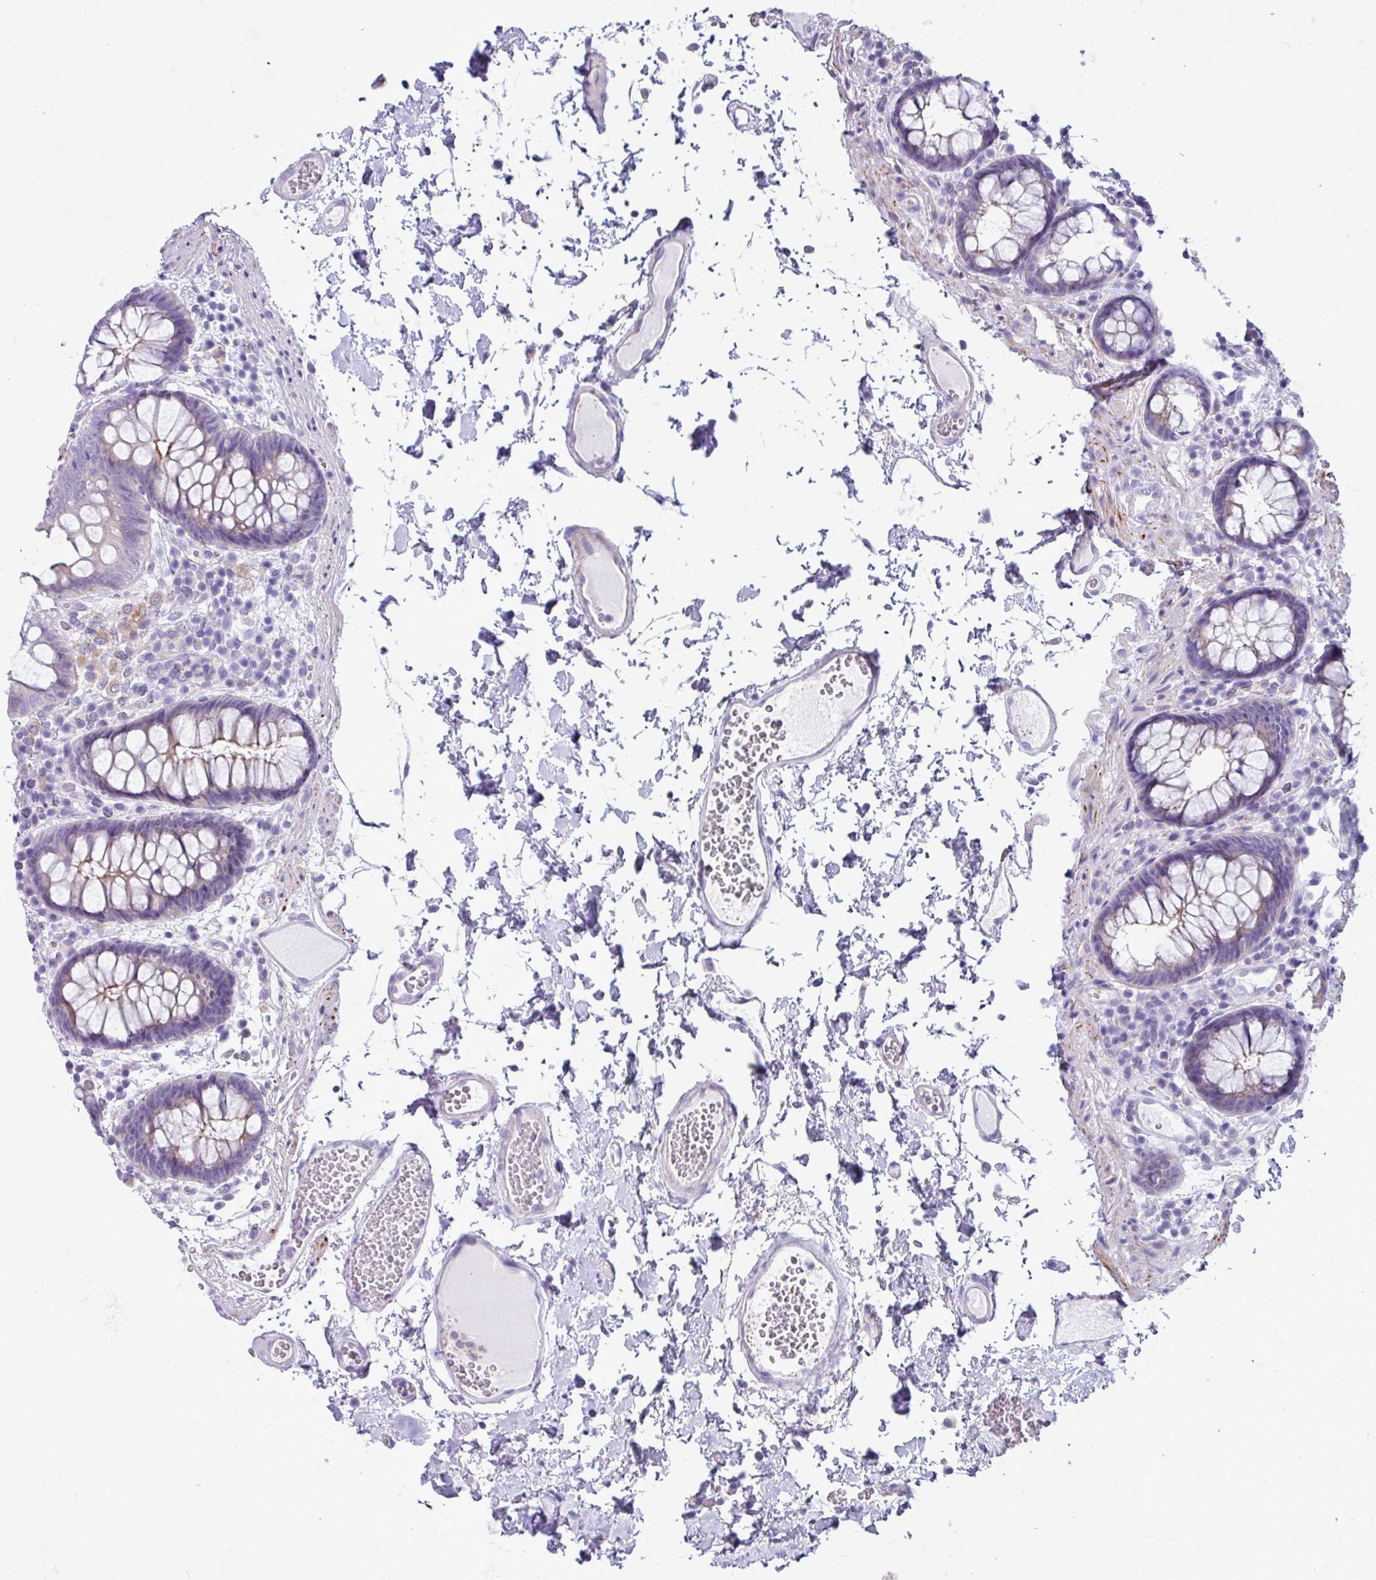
{"staining": {"intensity": "negative", "quantity": "none", "location": "none"}, "tissue": "colon", "cell_type": "Endothelial cells", "image_type": "normal", "snomed": [{"axis": "morphology", "description": "Normal tissue, NOS"}, {"axis": "topography", "description": "Colon"}], "caption": "Photomicrograph shows no significant protein expression in endothelial cells of benign colon.", "gene": "ABCC5", "patient": {"sex": "male", "age": 84}}